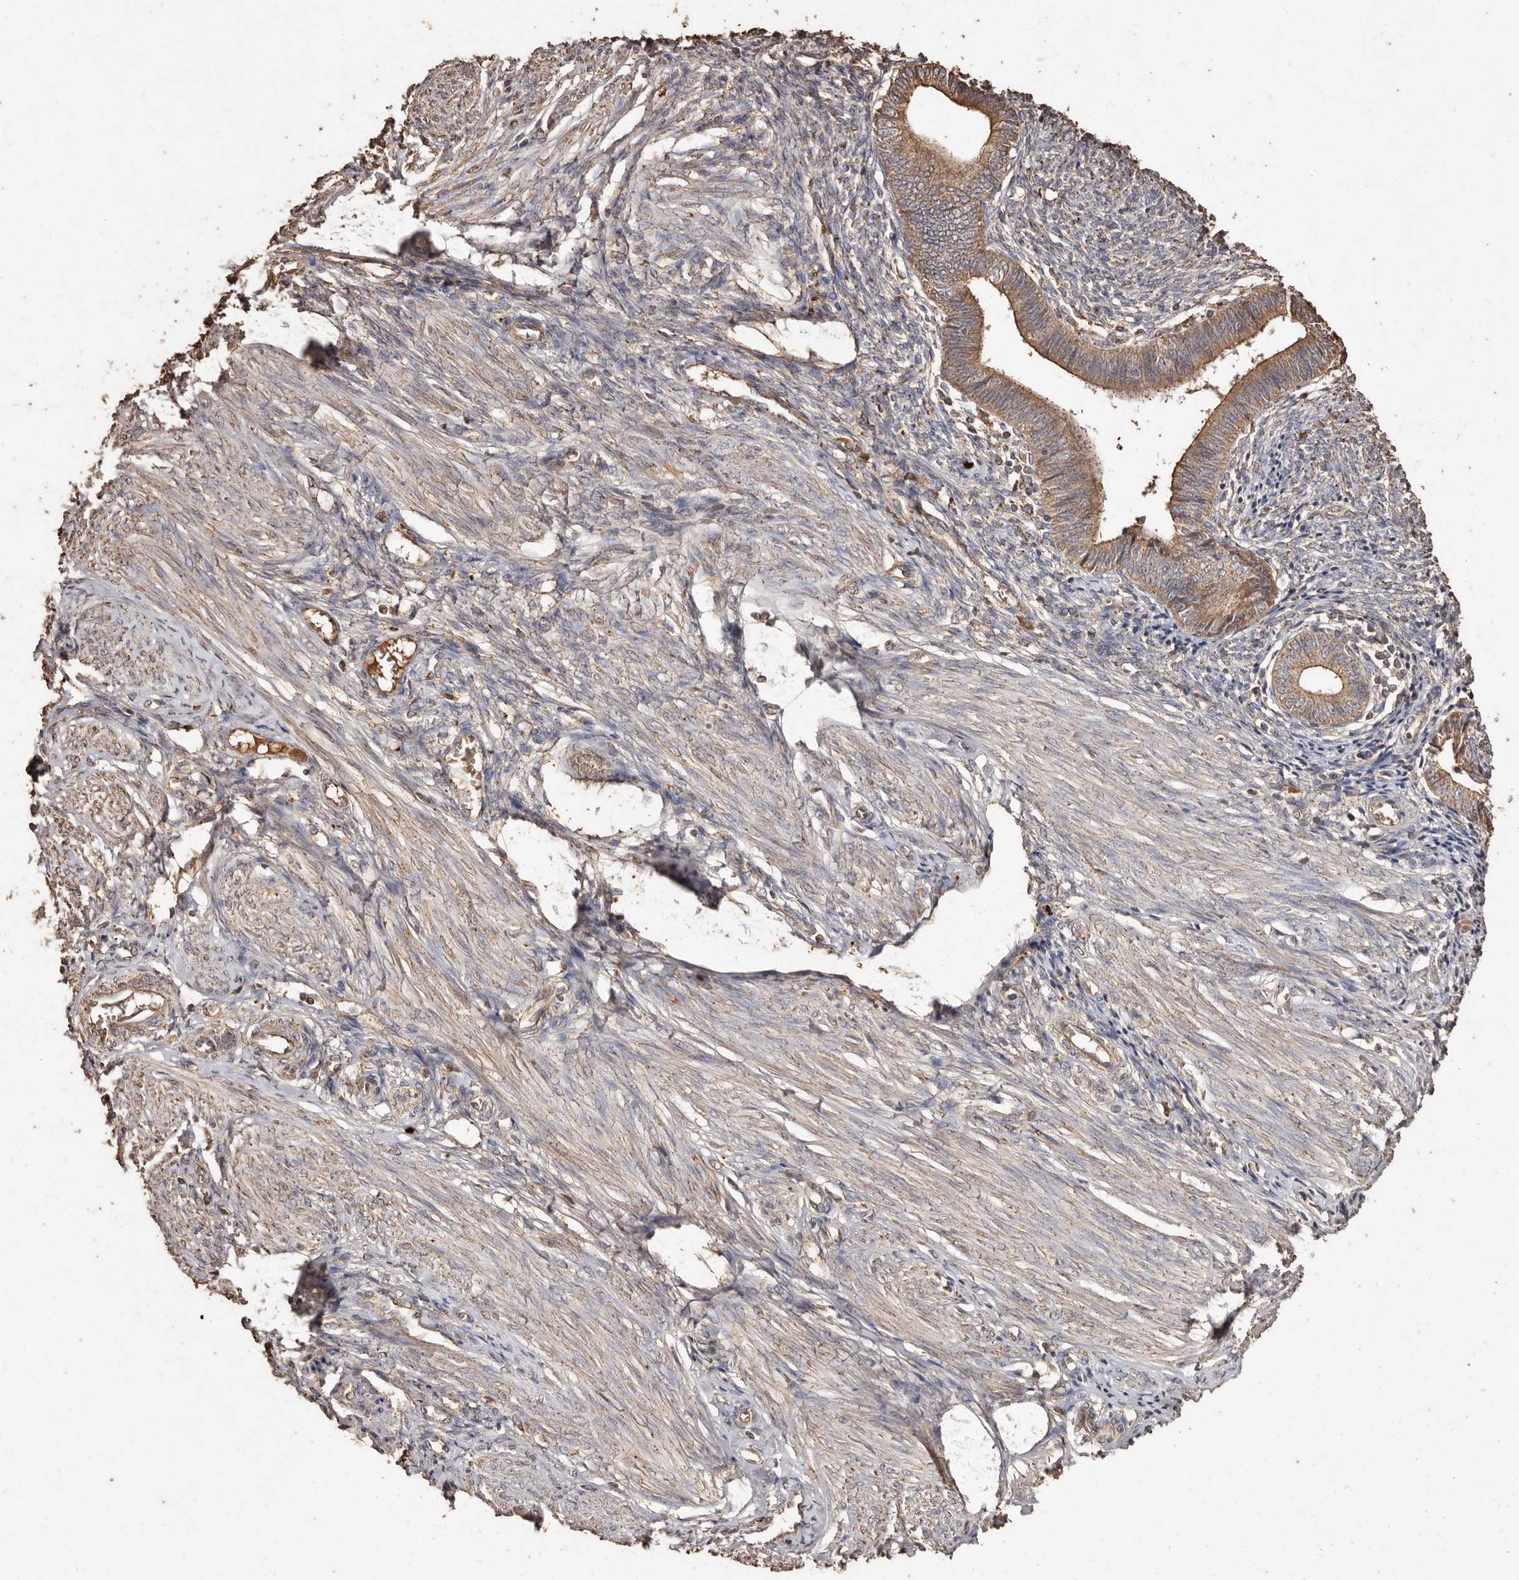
{"staining": {"intensity": "moderate", "quantity": "25%-75%", "location": "cytoplasmic/membranous"}, "tissue": "endometrium", "cell_type": "Cells in endometrial stroma", "image_type": "normal", "snomed": [{"axis": "morphology", "description": "Normal tissue, NOS"}, {"axis": "topography", "description": "Endometrium"}], "caption": "Protein analysis of benign endometrium displays moderate cytoplasmic/membranous staining in approximately 25%-75% of cells in endometrial stroma. (Stains: DAB in brown, nuclei in blue, Microscopy: brightfield microscopy at high magnification).", "gene": "FARS2", "patient": {"sex": "female", "age": 46}}